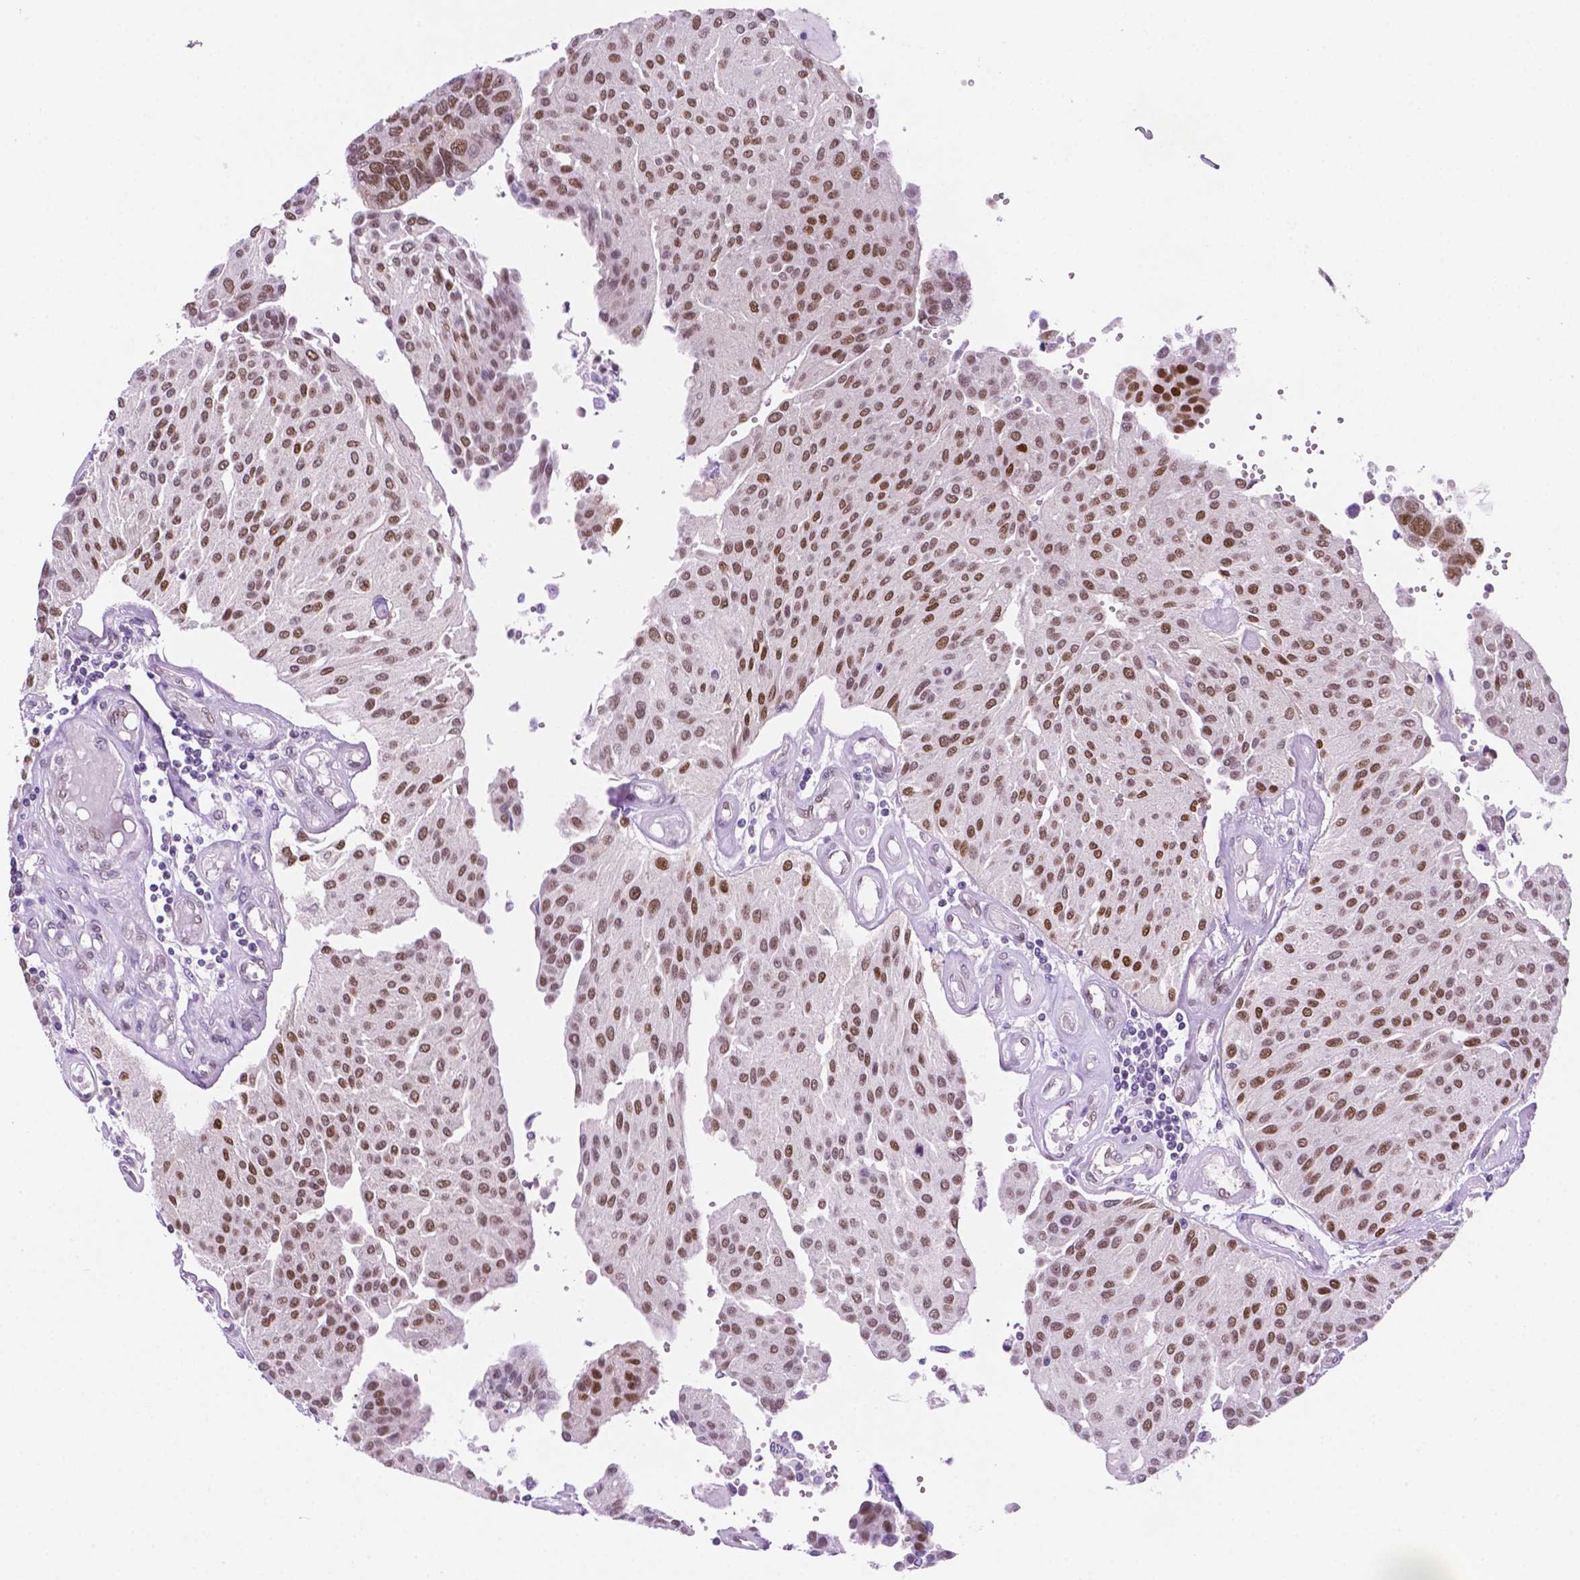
{"staining": {"intensity": "moderate", "quantity": ">75%", "location": "nuclear"}, "tissue": "urothelial cancer", "cell_type": "Tumor cells", "image_type": "cancer", "snomed": [{"axis": "morphology", "description": "Urothelial carcinoma, NOS"}, {"axis": "topography", "description": "Urinary bladder"}], "caption": "Approximately >75% of tumor cells in human transitional cell carcinoma exhibit moderate nuclear protein positivity as visualized by brown immunohistochemical staining.", "gene": "ERF", "patient": {"sex": "male", "age": 55}}